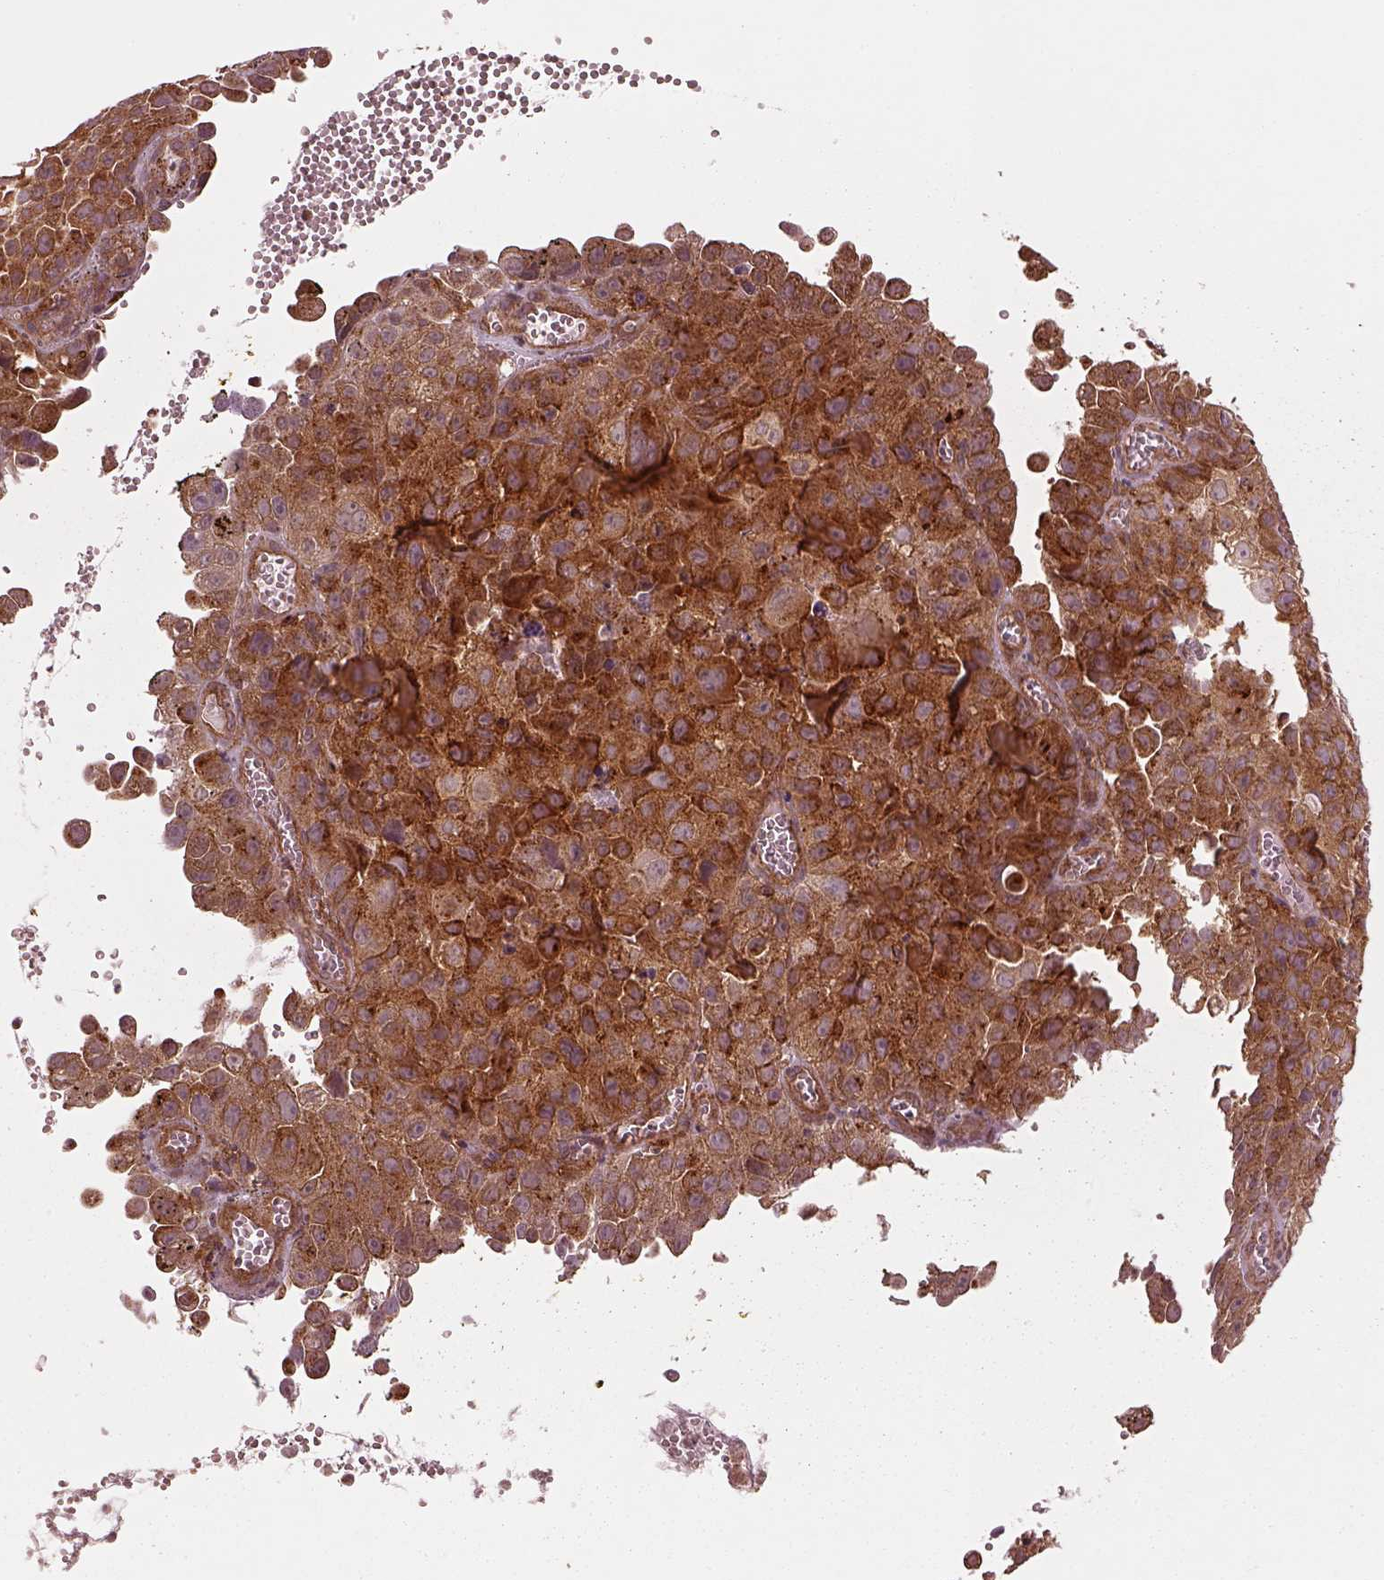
{"staining": {"intensity": "strong", "quantity": "25%-75%", "location": "cytoplasmic/membranous"}, "tissue": "cervical cancer", "cell_type": "Tumor cells", "image_type": "cancer", "snomed": [{"axis": "morphology", "description": "Squamous cell carcinoma, NOS"}, {"axis": "topography", "description": "Cervix"}], "caption": "Protein expression analysis of squamous cell carcinoma (cervical) reveals strong cytoplasmic/membranous staining in approximately 25%-75% of tumor cells.", "gene": "WASHC2A", "patient": {"sex": "female", "age": 55}}